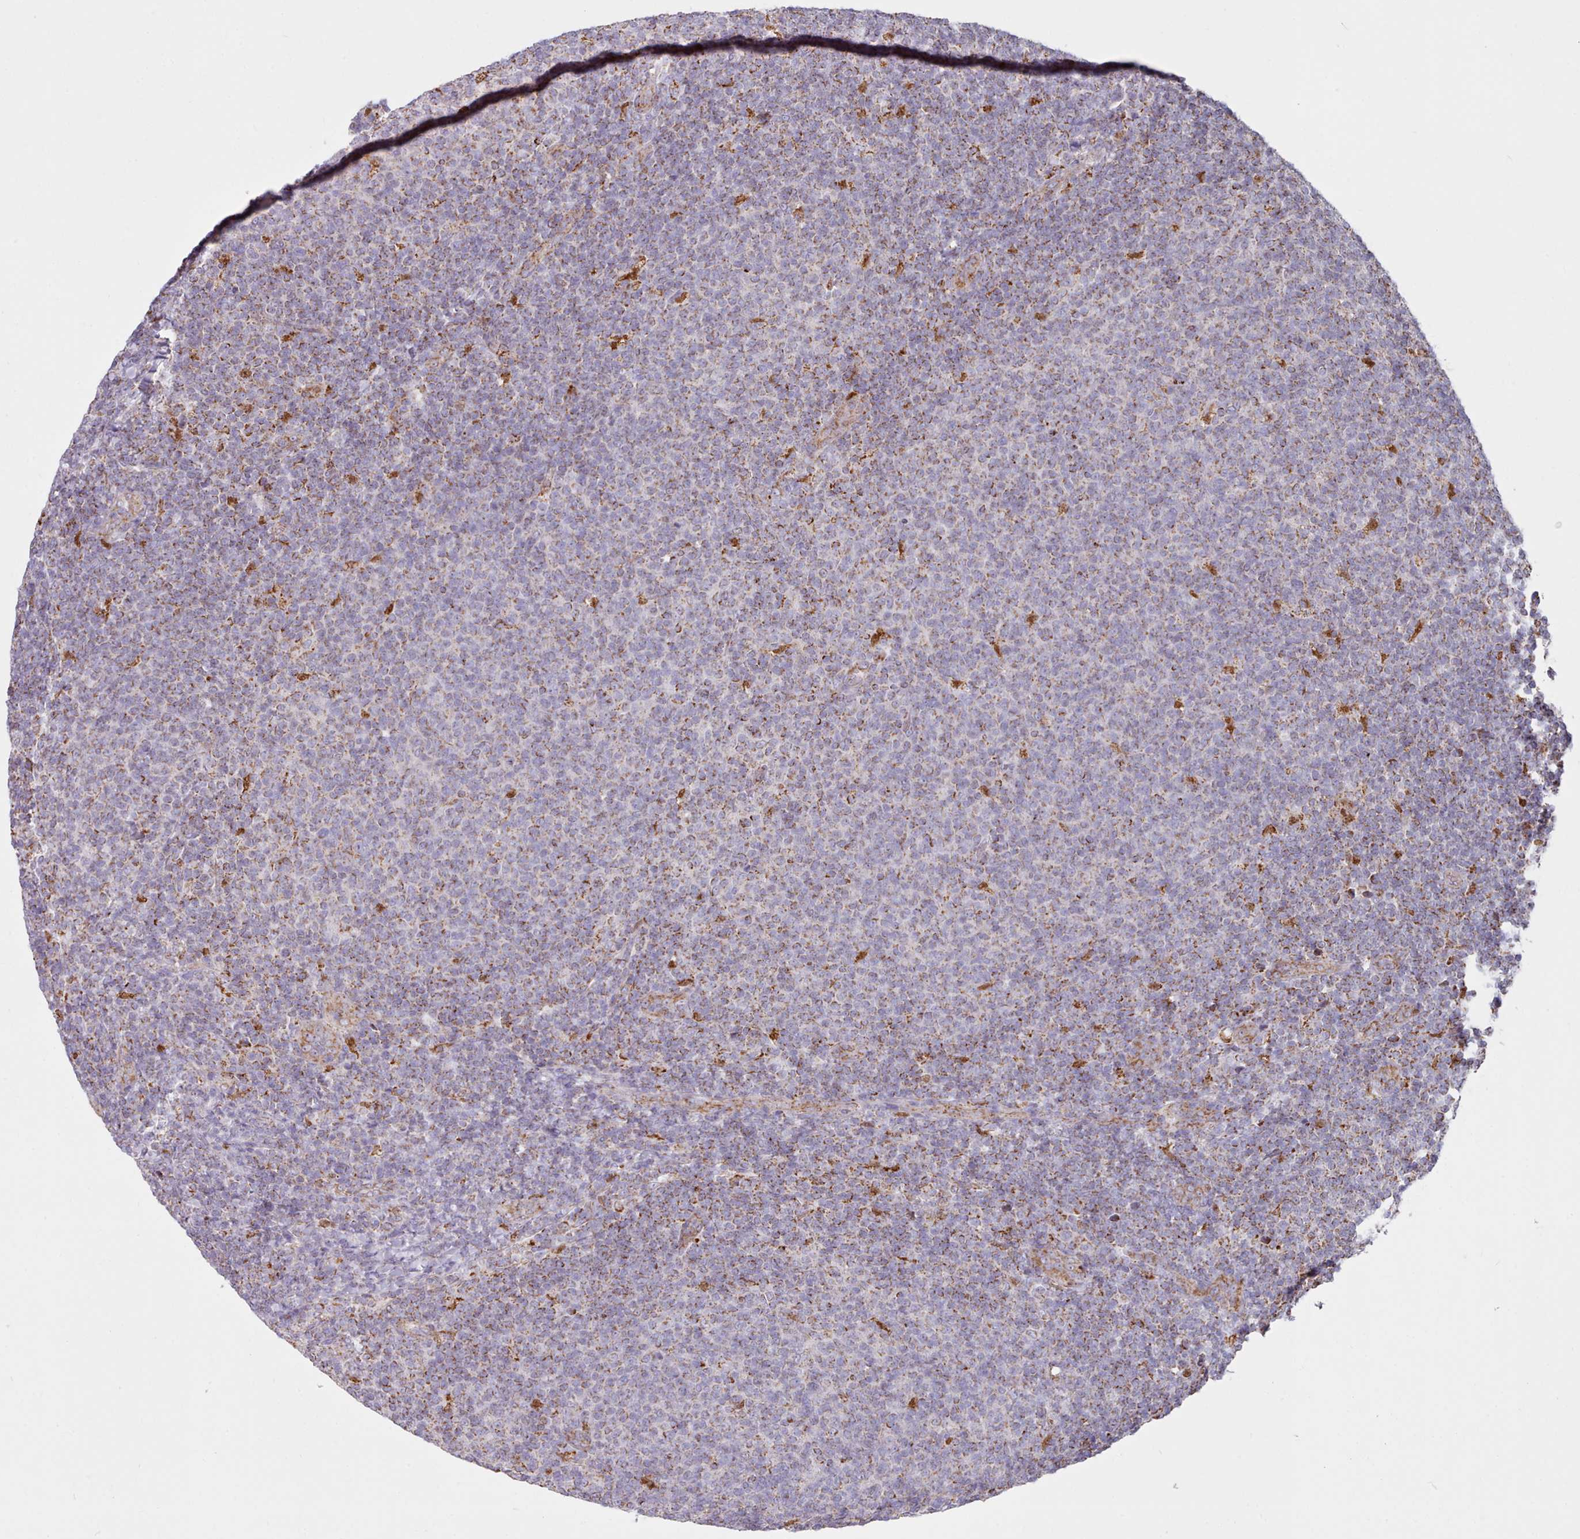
{"staining": {"intensity": "moderate", "quantity": "<25%", "location": "cytoplasmic/membranous"}, "tissue": "lymphoma", "cell_type": "Tumor cells", "image_type": "cancer", "snomed": [{"axis": "morphology", "description": "Malignant lymphoma, non-Hodgkin's type, Low grade"}, {"axis": "topography", "description": "Lymph node"}], "caption": "The immunohistochemical stain labels moderate cytoplasmic/membranous positivity in tumor cells of malignant lymphoma, non-Hodgkin's type (low-grade) tissue. The protein is stained brown, and the nuclei are stained in blue (DAB (3,3'-diaminobenzidine) IHC with brightfield microscopy, high magnification).", "gene": "HSDL2", "patient": {"sex": "male", "age": 66}}